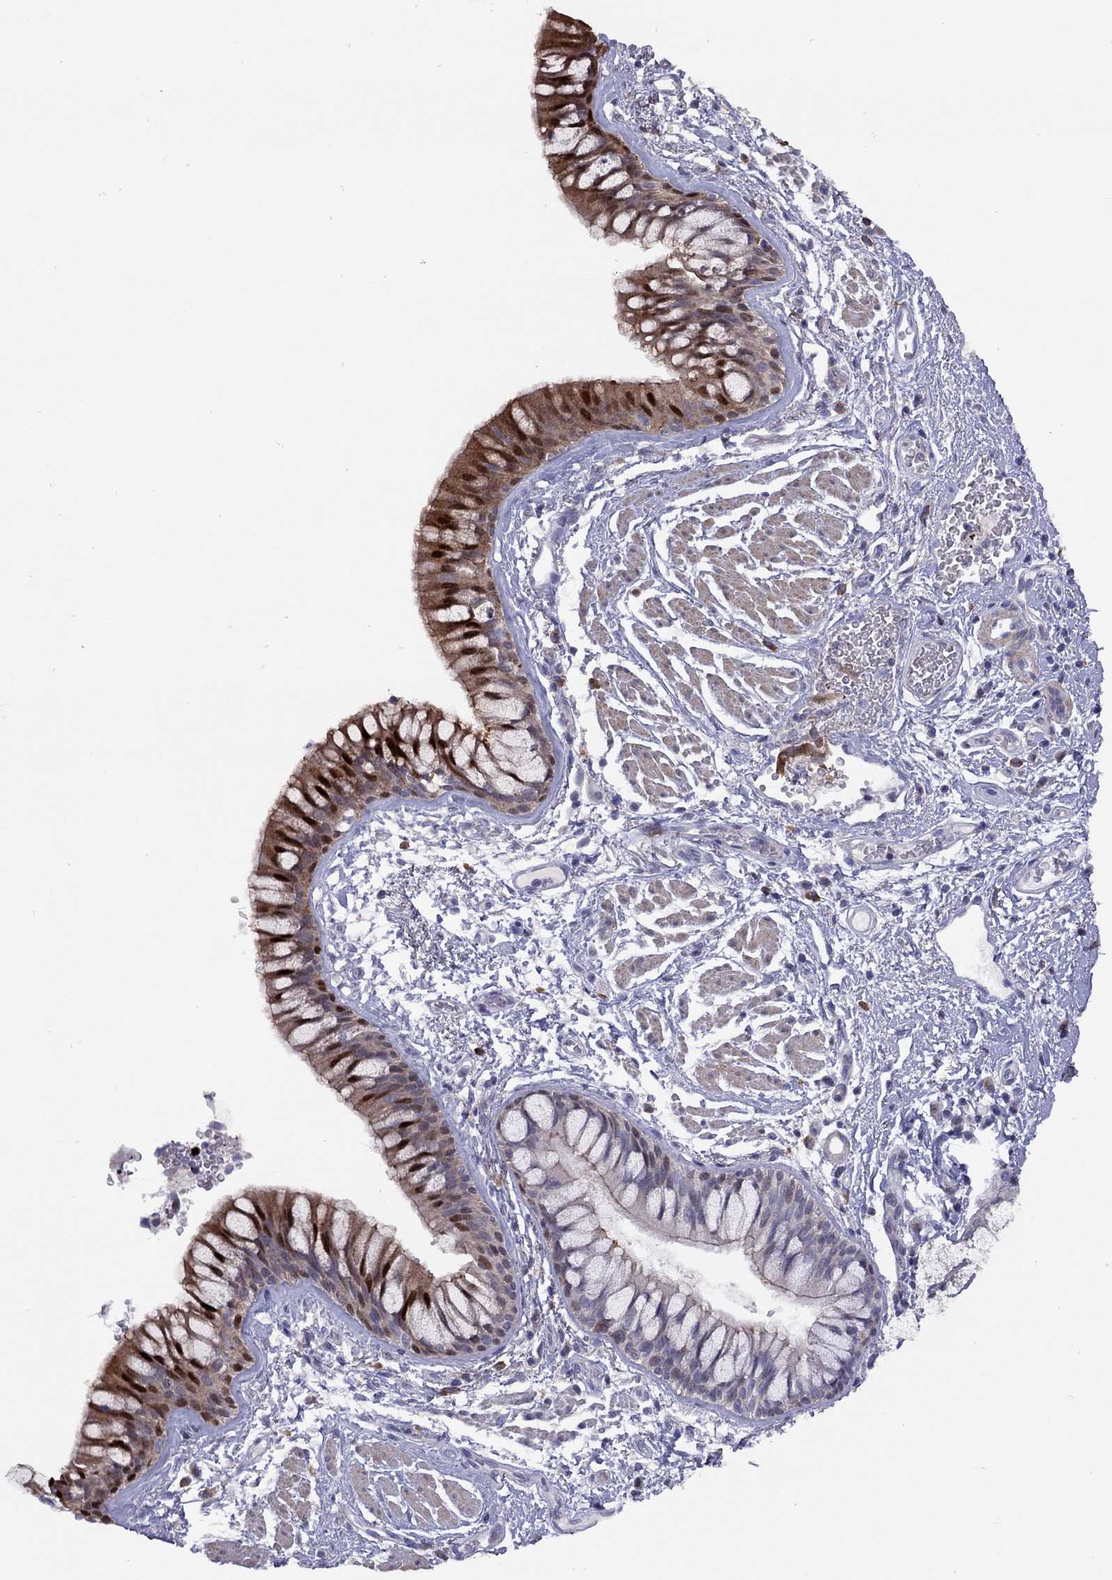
{"staining": {"intensity": "strong", "quantity": ">75%", "location": "cytoplasmic/membranous,nuclear"}, "tissue": "bronchus", "cell_type": "Respiratory epithelial cells", "image_type": "normal", "snomed": [{"axis": "morphology", "description": "Normal tissue, NOS"}, {"axis": "topography", "description": "Bronchus"}, {"axis": "topography", "description": "Lung"}], "caption": "A photomicrograph showing strong cytoplasmic/membranous,nuclear positivity in about >75% of respiratory epithelial cells in unremarkable bronchus, as visualized by brown immunohistochemical staining.", "gene": "SYTL2", "patient": {"sex": "female", "age": 57}}